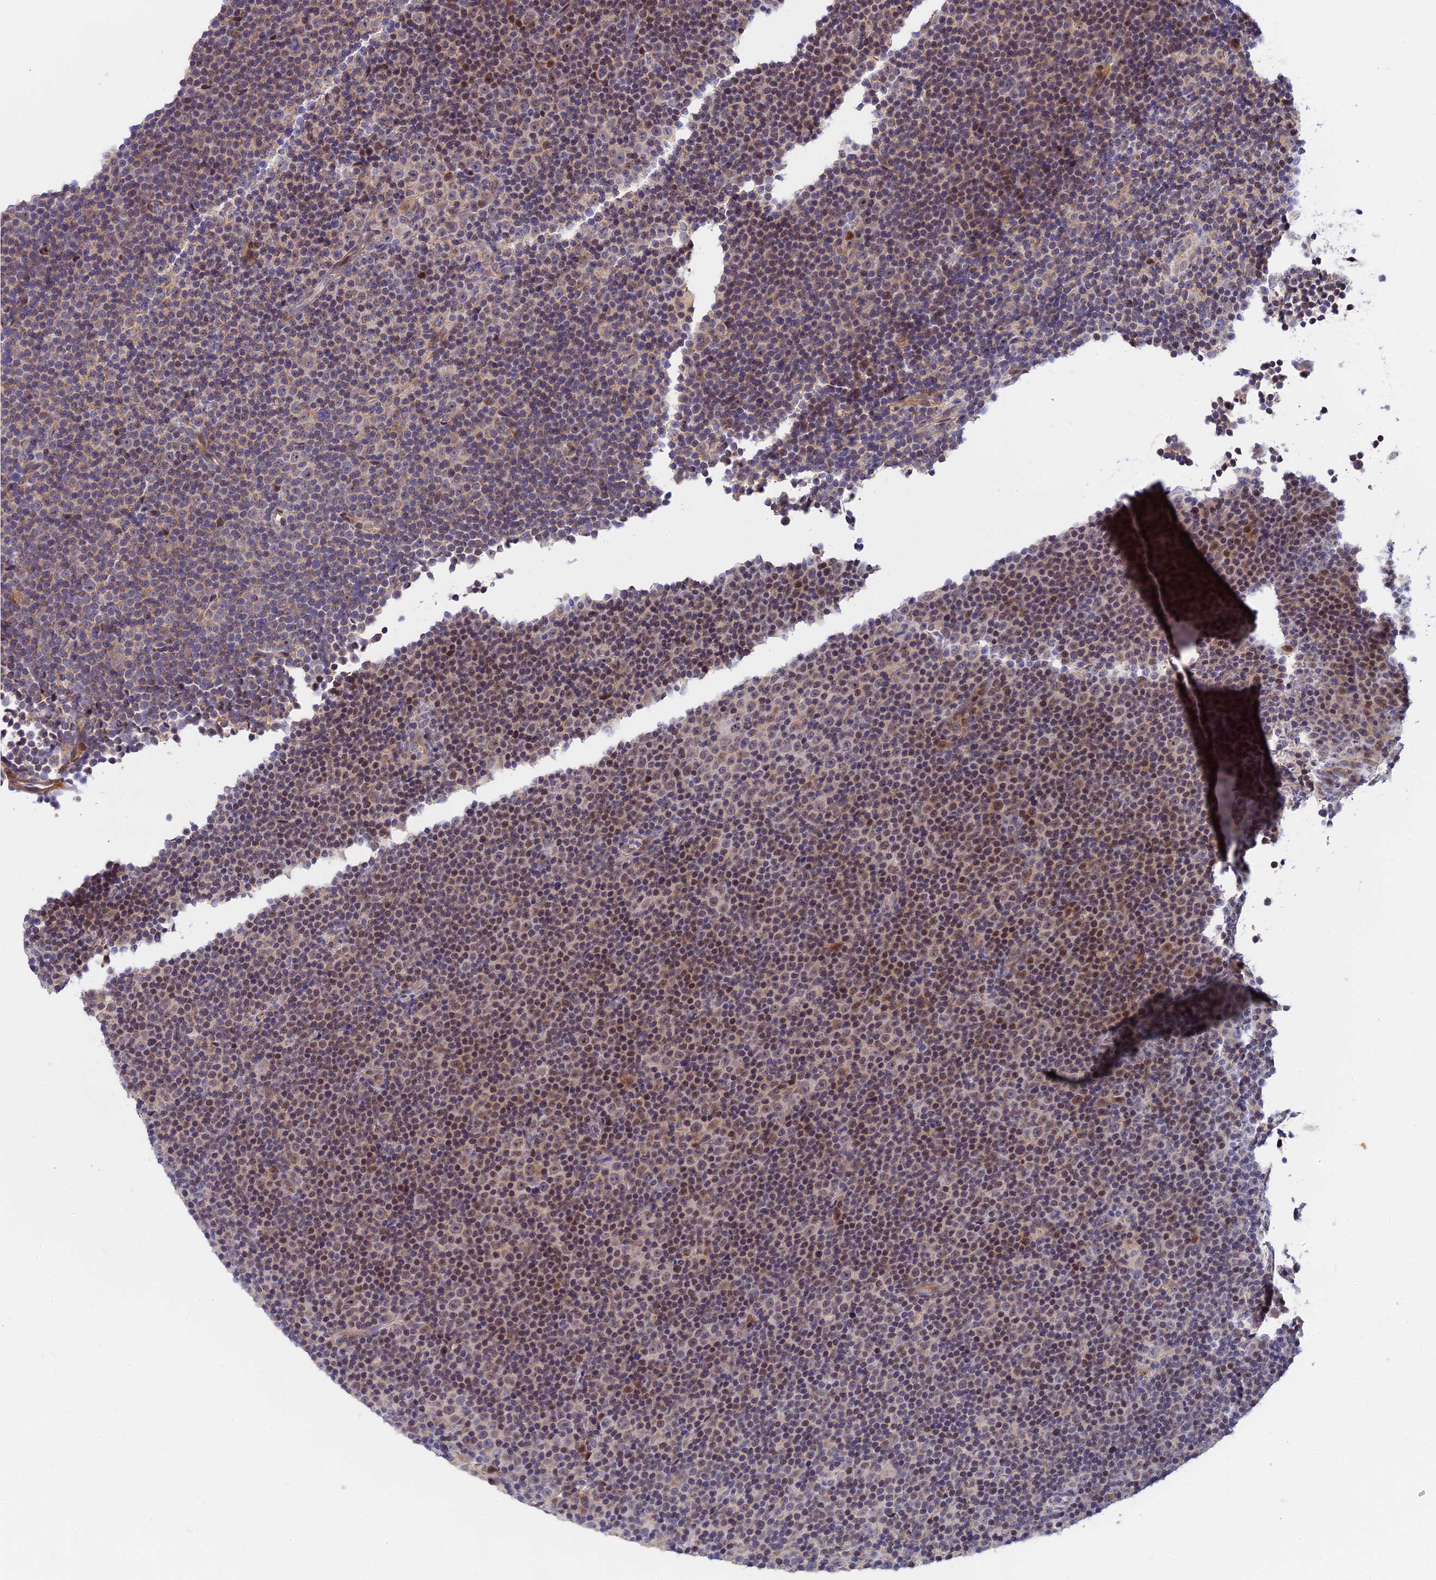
{"staining": {"intensity": "moderate", "quantity": "<25%", "location": "nuclear"}, "tissue": "lymphoma", "cell_type": "Tumor cells", "image_type": "cancer", "snomed": [{"axis": "morphology", "description": "Malignant lymphoma, non-Hodgkin's type, Low grade"}, {"axis": "topography", "description": "Lymph node"}], "caption": "Tumor cells demonstrate low levels of moderate nuclear positivity in approximately <25% of cells in lymphoma.", "gene": "ANKRD34B", "patient": {"sex": "female", "age": 67}}